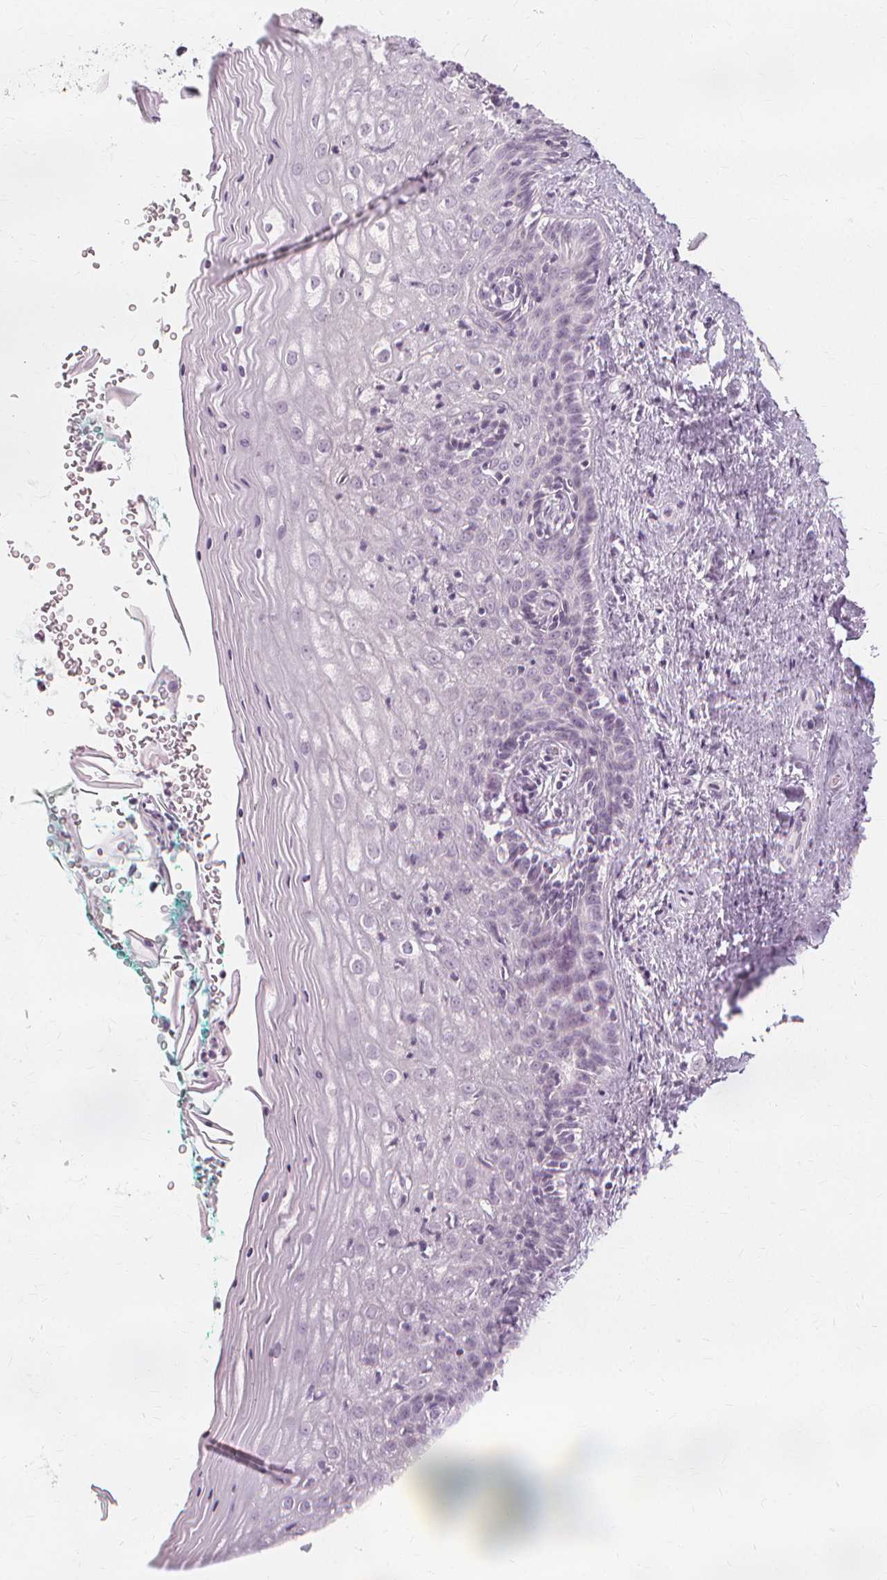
{"staining": {"intensity": "negative", "quantity": "none", "location": "none"}, "tissue": "vagina", "cell_type": "Squamous epithelial cells", "image_type": "normal", "snomed": [{"axis": "morphology", "description": "Normal tissue, NOS"}, {"axis": "topography", "description": "Vagina"}], "caption": "Immunohistochemistry (IHC) photomicrograph of unremarkable vagina: vagina stained with DAB exhibits no significant protein expression in squamous epithelial cells.", "gene": "NXPE1", "patient": {"sex": "female", "age": 45}}